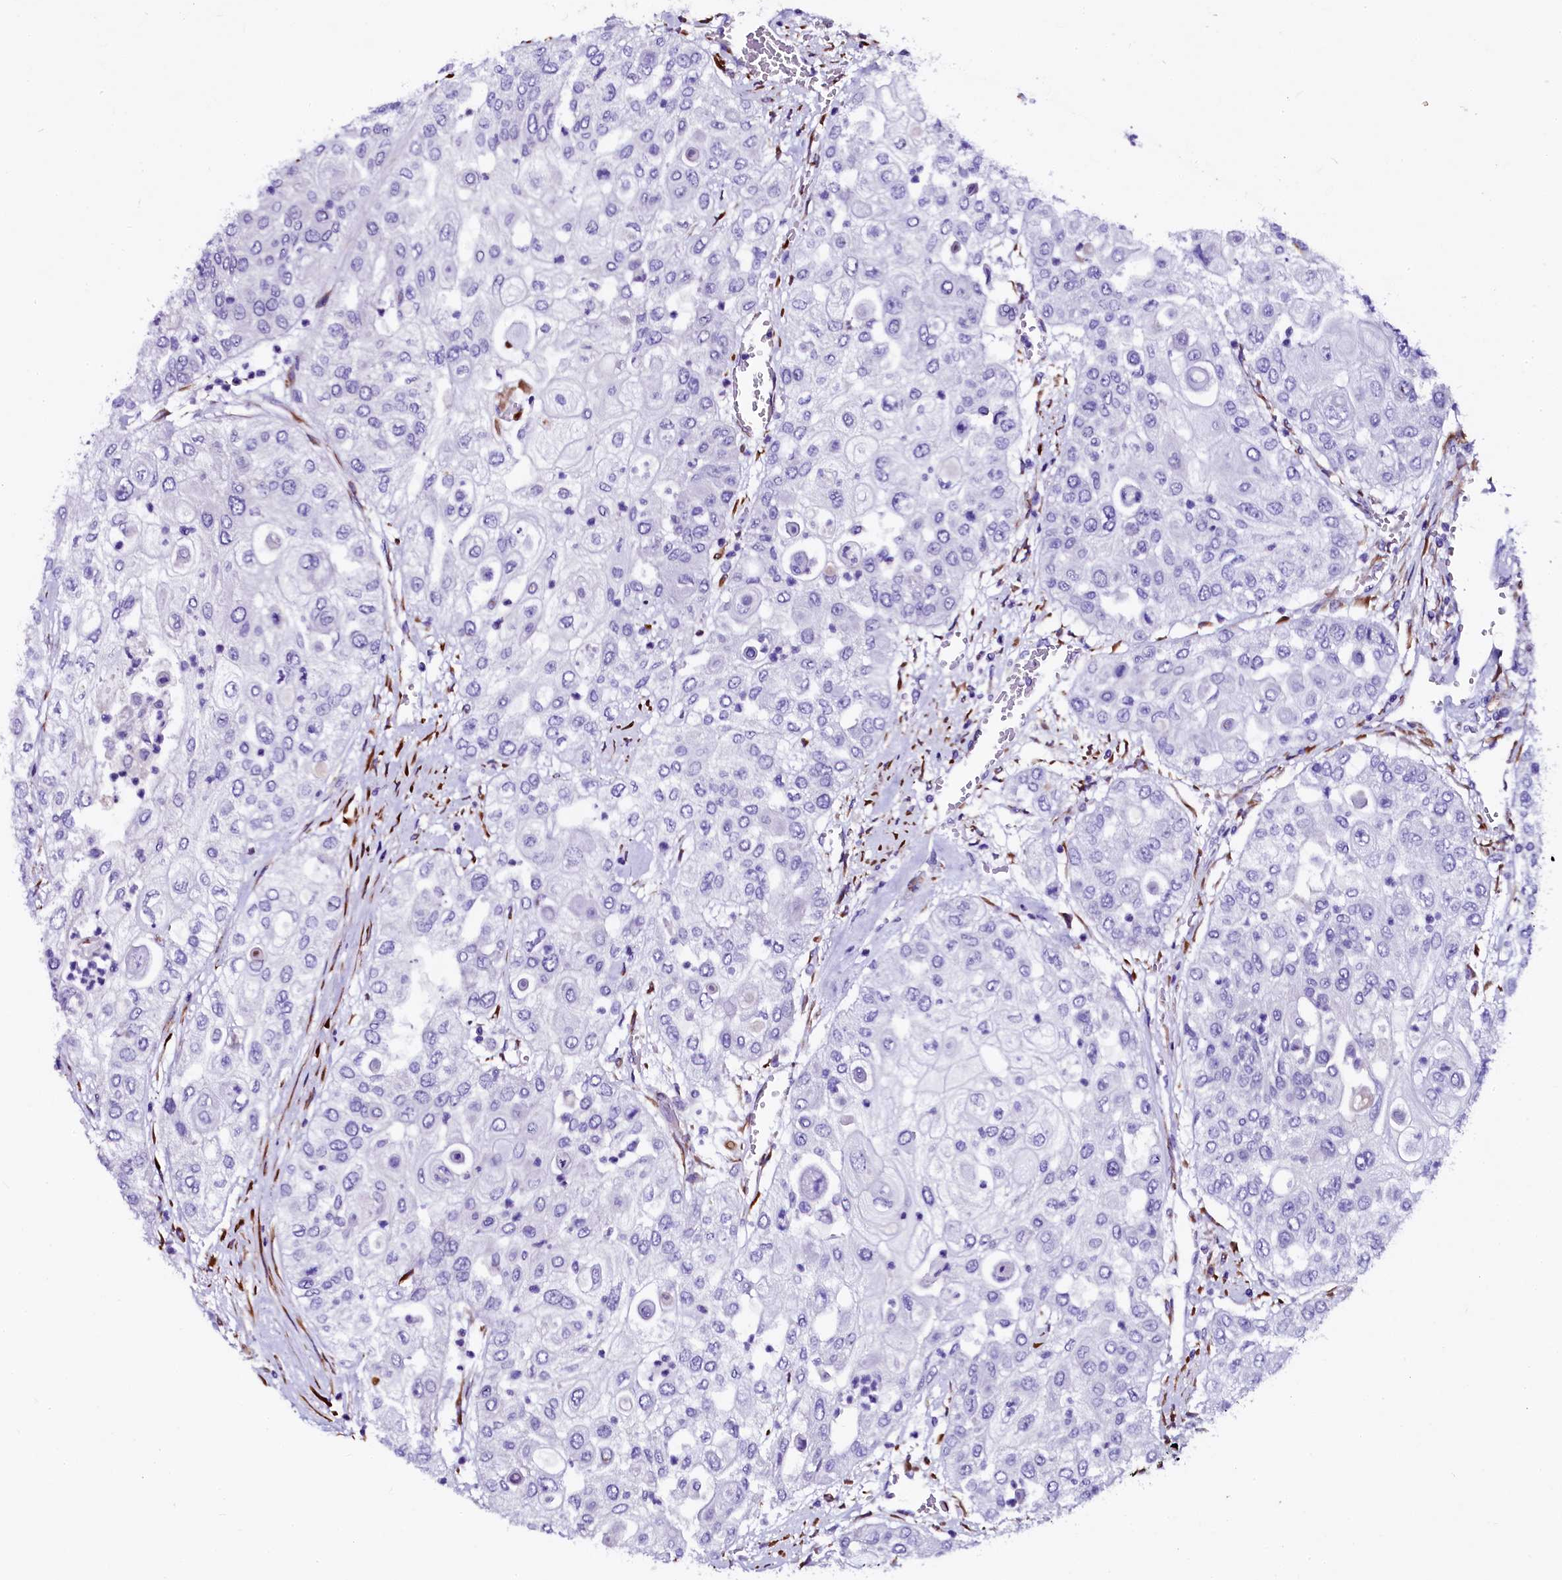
{"staining": {"intensity": "negative", "quantity": "none", "location": "none"}, "tissue": "urothelial cancer", "cell_type": "Tumor cells", "image_type": "cancer", "snomed": [{"axis": "morphology", "description": "Urothelial carcinoma, High grade"}, {"axis": "topography", "description": "Urinary bladder"}], "caption": "Tumor cells are negative for protein expression in human urothelial cancer.", "gene": "N4BP1", "patient": {"sex": "female", "age": 79}}